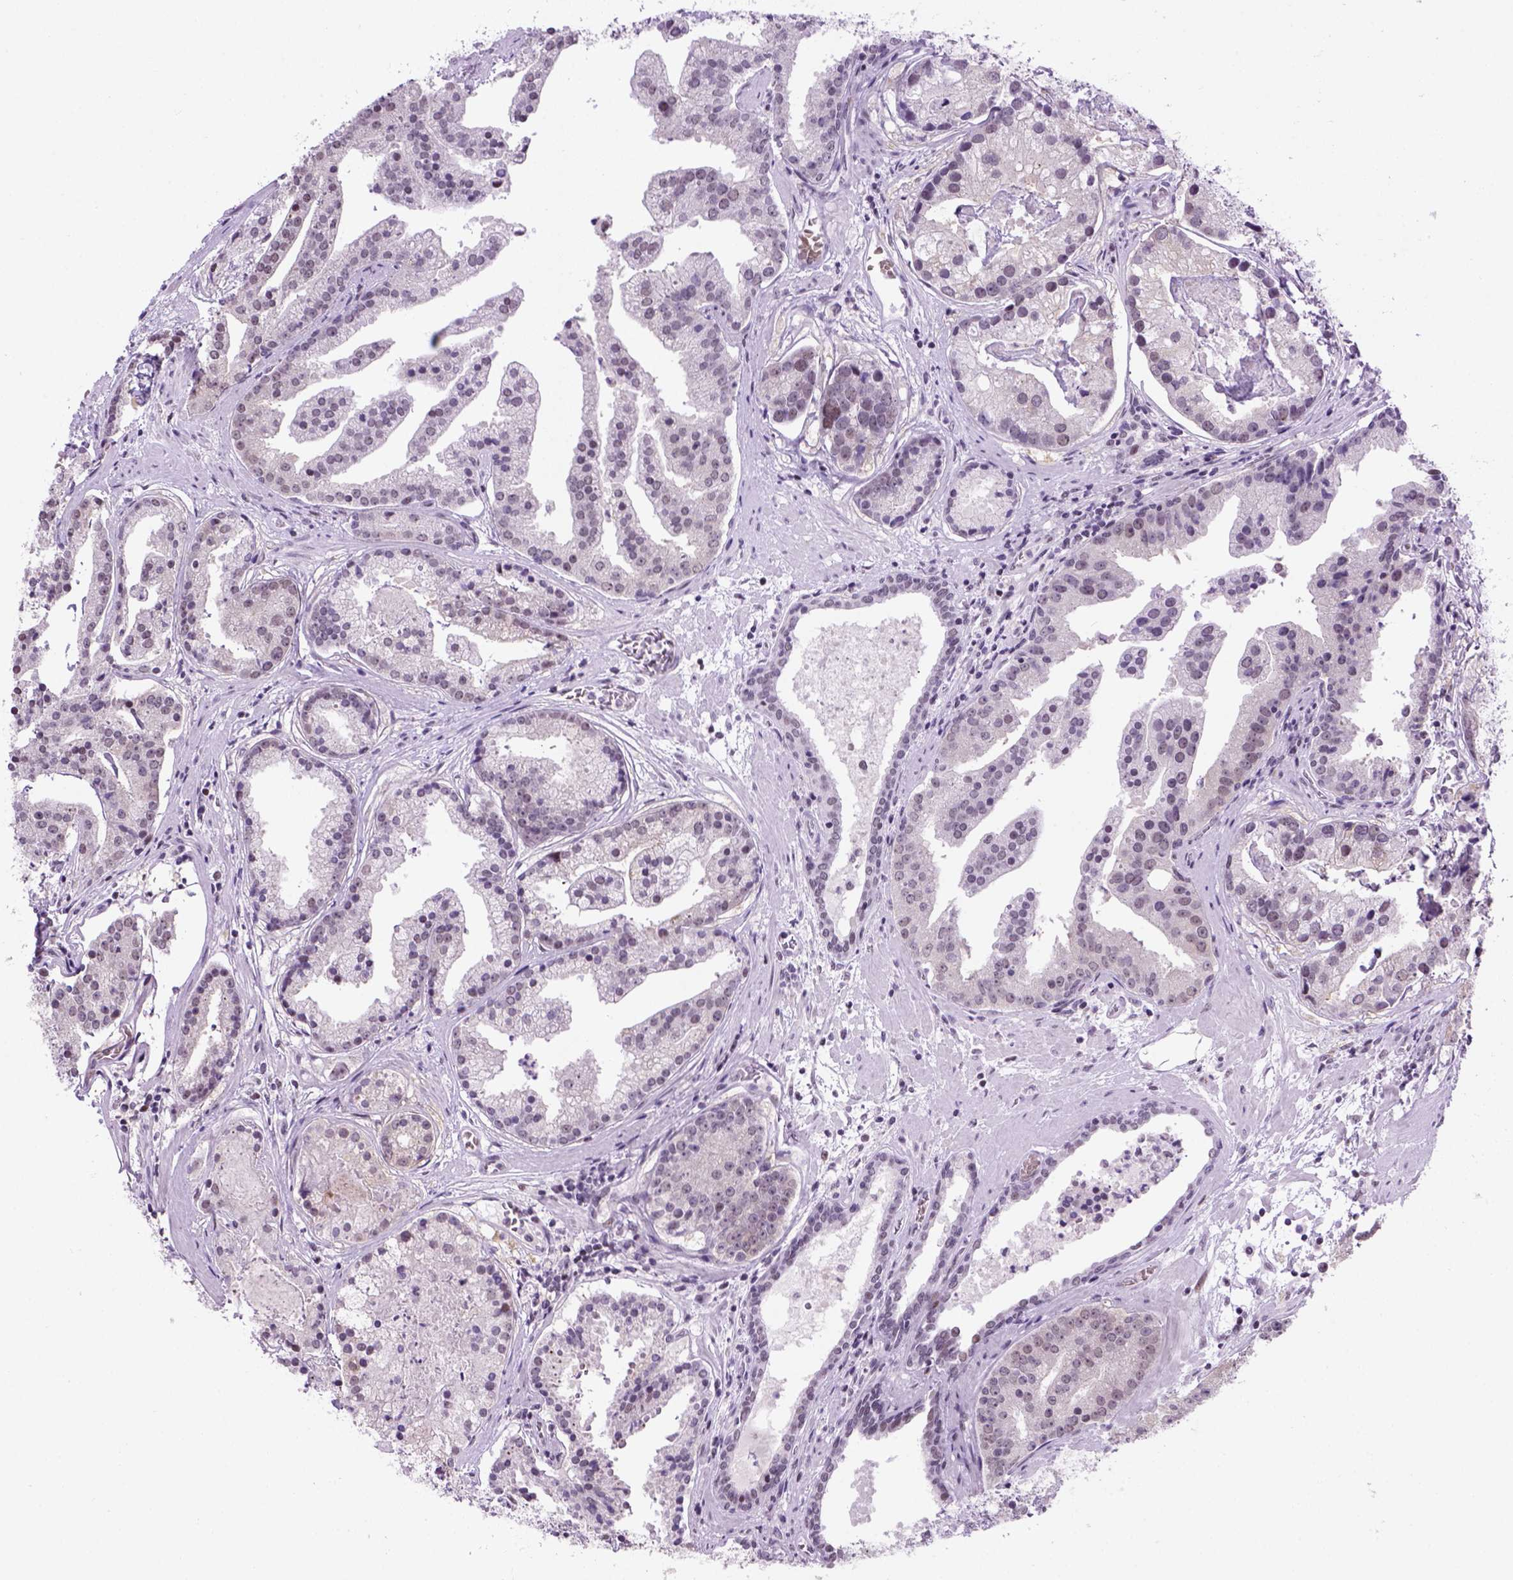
{"staining": {"intensity": "negative", "quantity": "none", "location": "none"}, "tissue": "prostate cancer", "cell_type": "Tumor cells", "image_type": "cancer", "snomed": [{"axis": "morphology", "description": "Adenocarcinoma, NOS"}, {"axis": "topography", "description": "Prostate and seminal vesicle, NOS"}, {"axis": "topography", "description": "Prostate"}], "caption": "IHC histopathology image of prostate cancer (adenocarcinoma) stained for a protein (brown), which reveals no expression in tumor cells.", "gene": "TBPL1", "patient": {"sex": "male", "age": 44}}